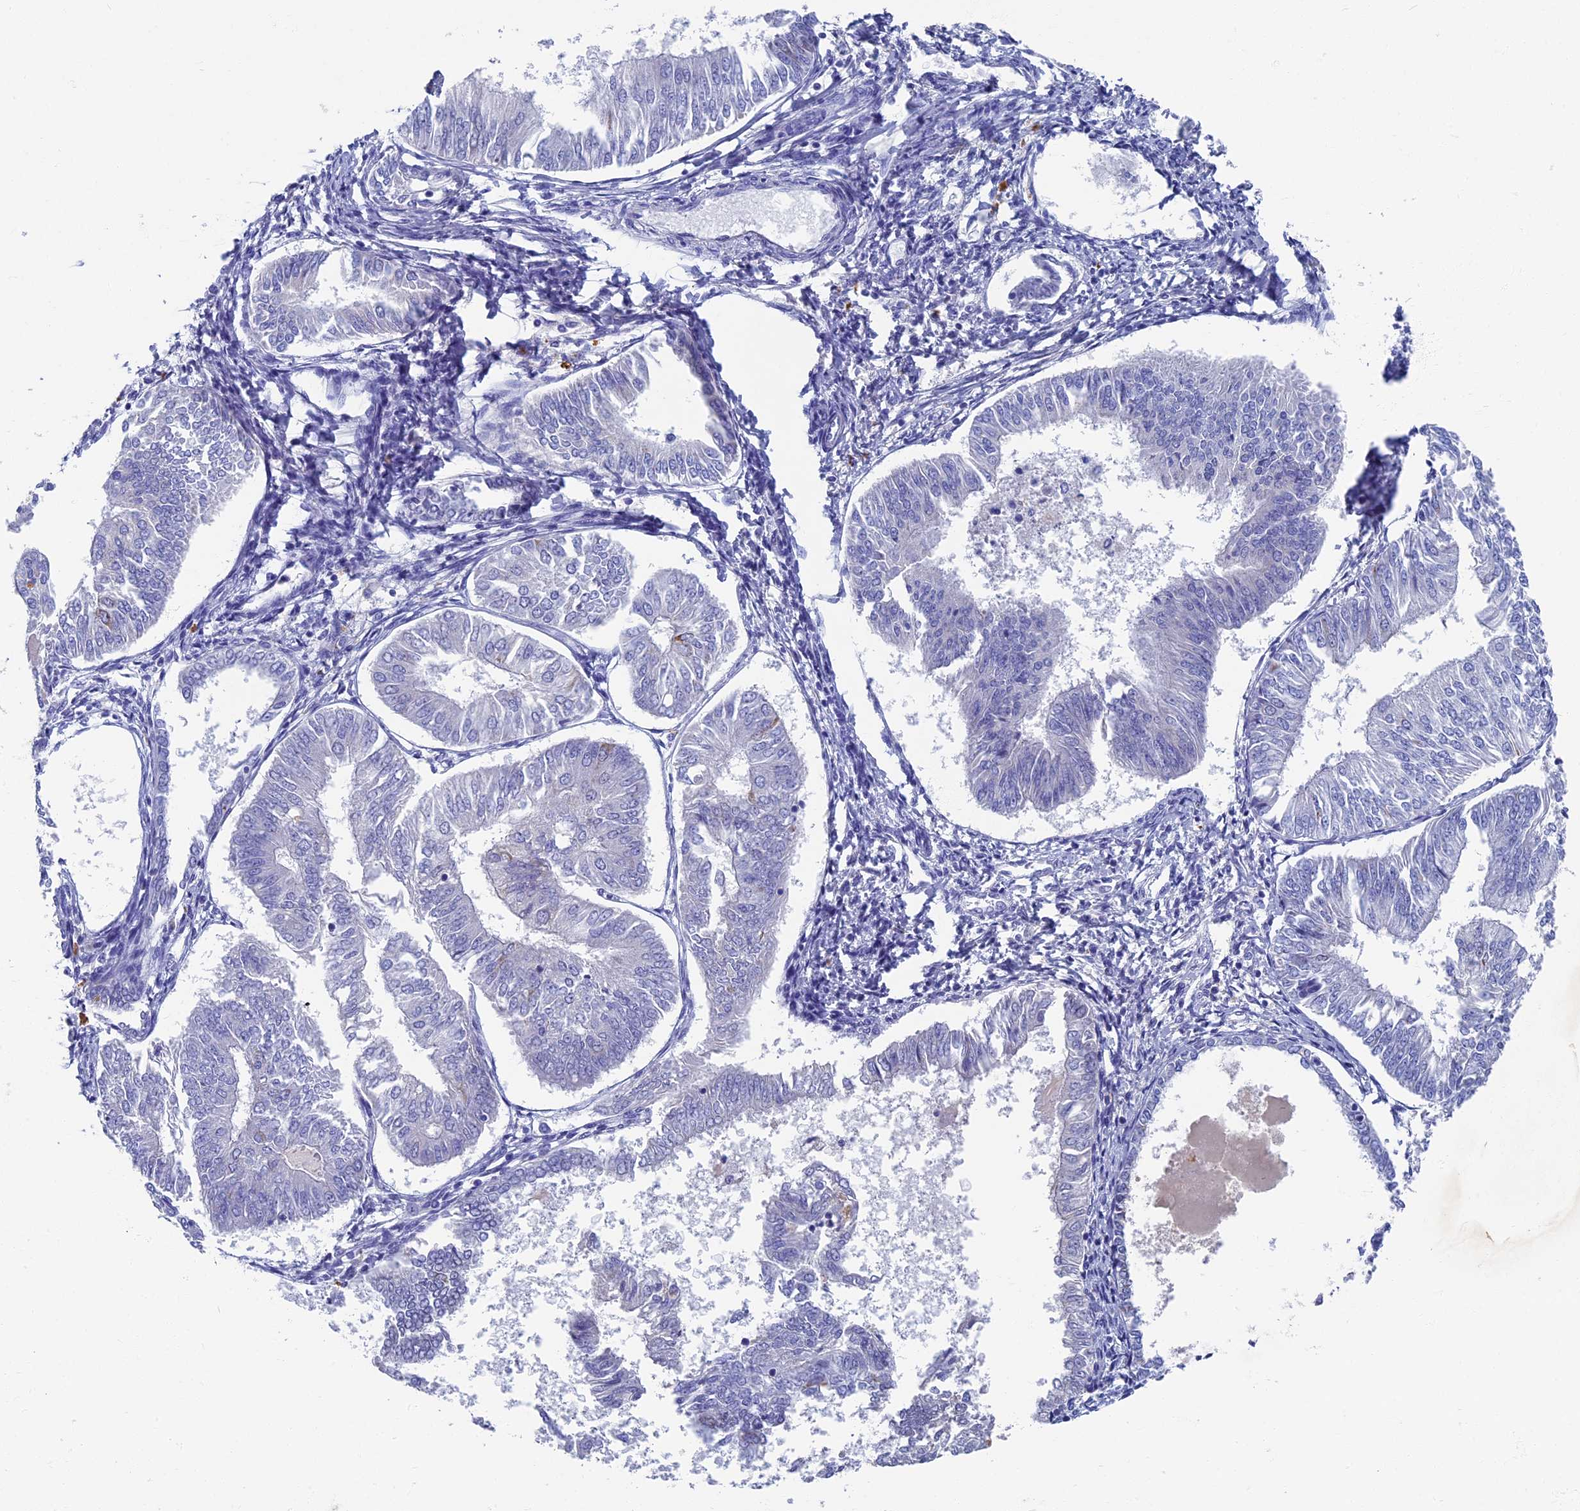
{"staining": {"intensity": "negative", "quantity": "none", "location": "none"}, "tissue": "endometrial cancer", "cell_type": "Tumor cells", "image_type": "cancer", "snomed": [{"axis": "morphology", "description": "Adenocarcinoma, NOS"}, {"axis": "topography", "description": "Endometrium"}], "caption": "This is an immunohistochemistry (IHC) photomicrograph of human endometrial cancer (adenocarcinoma). There is no positivity in tumor cells.", "gene": "OAT", "patient": {"sex": "female", "age": 58}}